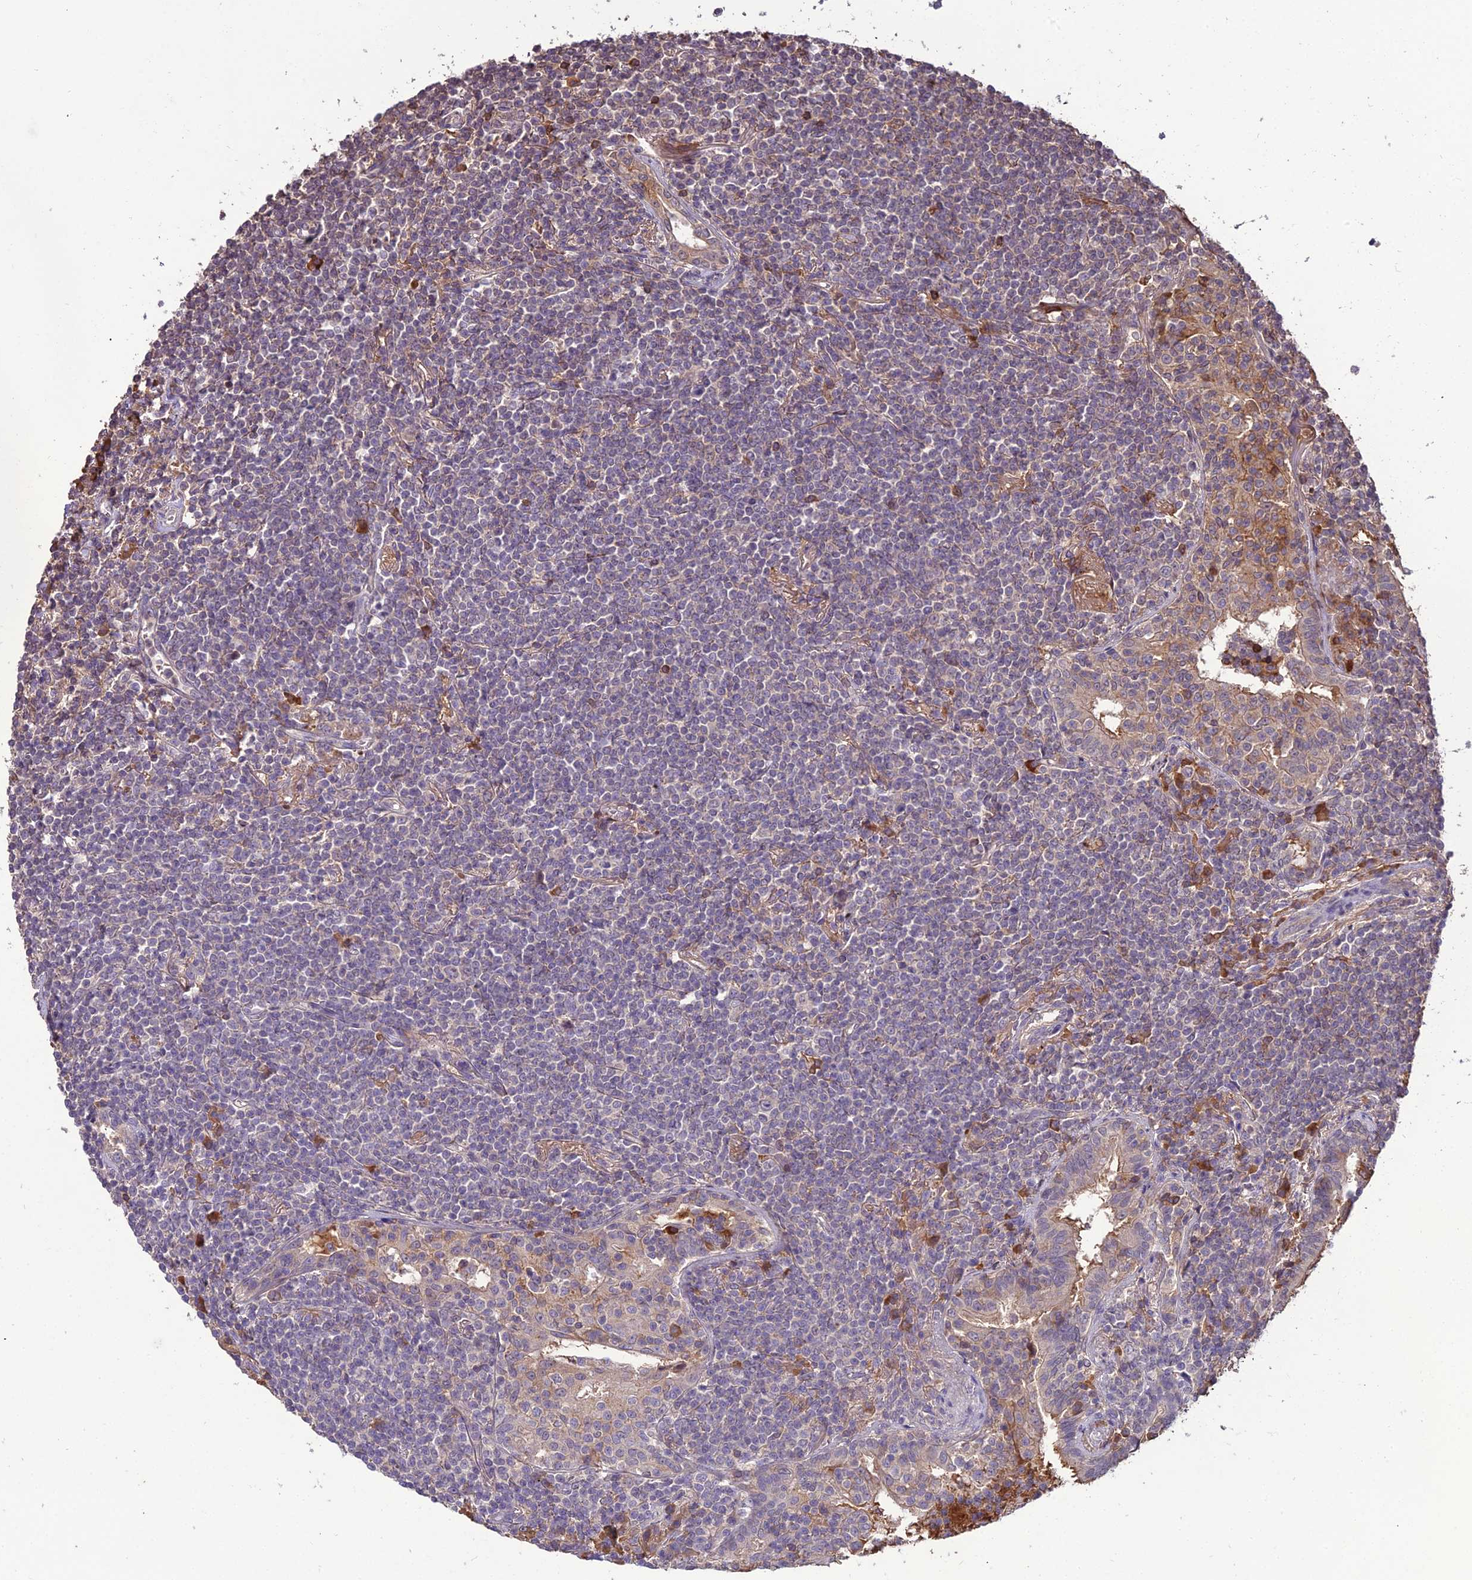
{"staining": {"intensity": "negative", "quantity": "none", "location": "none"}, "tissue": "lymphoma", "cell_type": "Tumor cells", "image_type": "cancer", "snomed": [{"axis": "morphology", "description": "Malignant lymphoma, non-Hodgkin's type, Low grade"}, {"axis": "topography", "description": "Lung"}], "caption": "Malignant lymphoma, non-Hodgkin's type (low-grade) stained for a protein using IHC reveals no positivity tumor cells.", "gene": "KCTD16", "patient": {"sex": "female", "age": 71}}